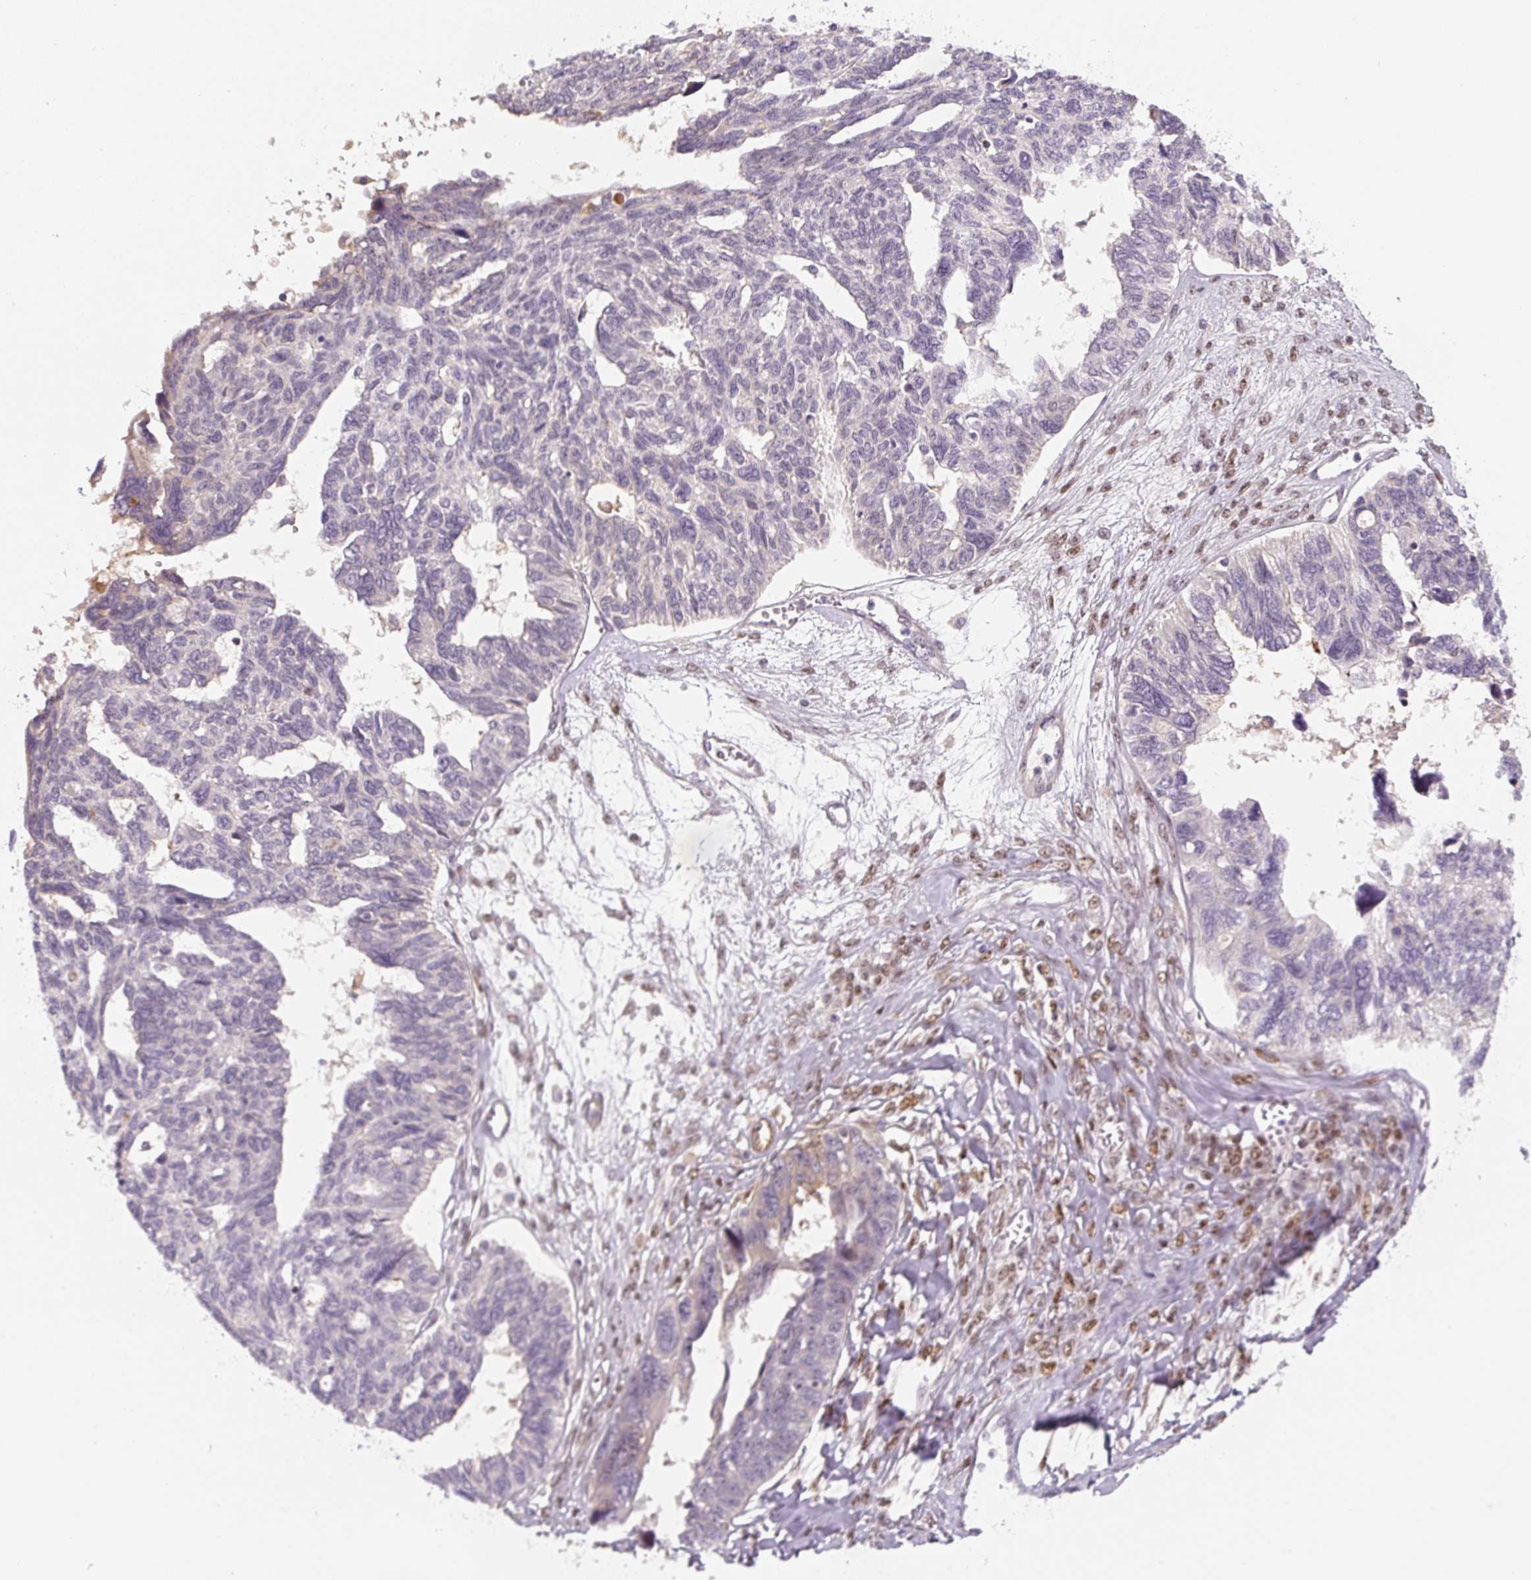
{"staining": {"intensity": "negative", "quantity": "none", "location": "none"}, "tissue": "ovarian cancer", "cell_type": "Tumor cells", "image_type": "cancer", "snomed": [{"axis": "morphology", "description": "Cystadenocarcinoma, serous, NOS"}, {"axis": "topography", "description": "Ovary"}], "caption": "Immunohistochemistry (IHC) histopathology image of human ovarian cancer stained for a protein (brown), which exhibits no positivity in tumor cells.", "gene": "PWWP3B", "patient": {"sex": "female", "age": 79}}